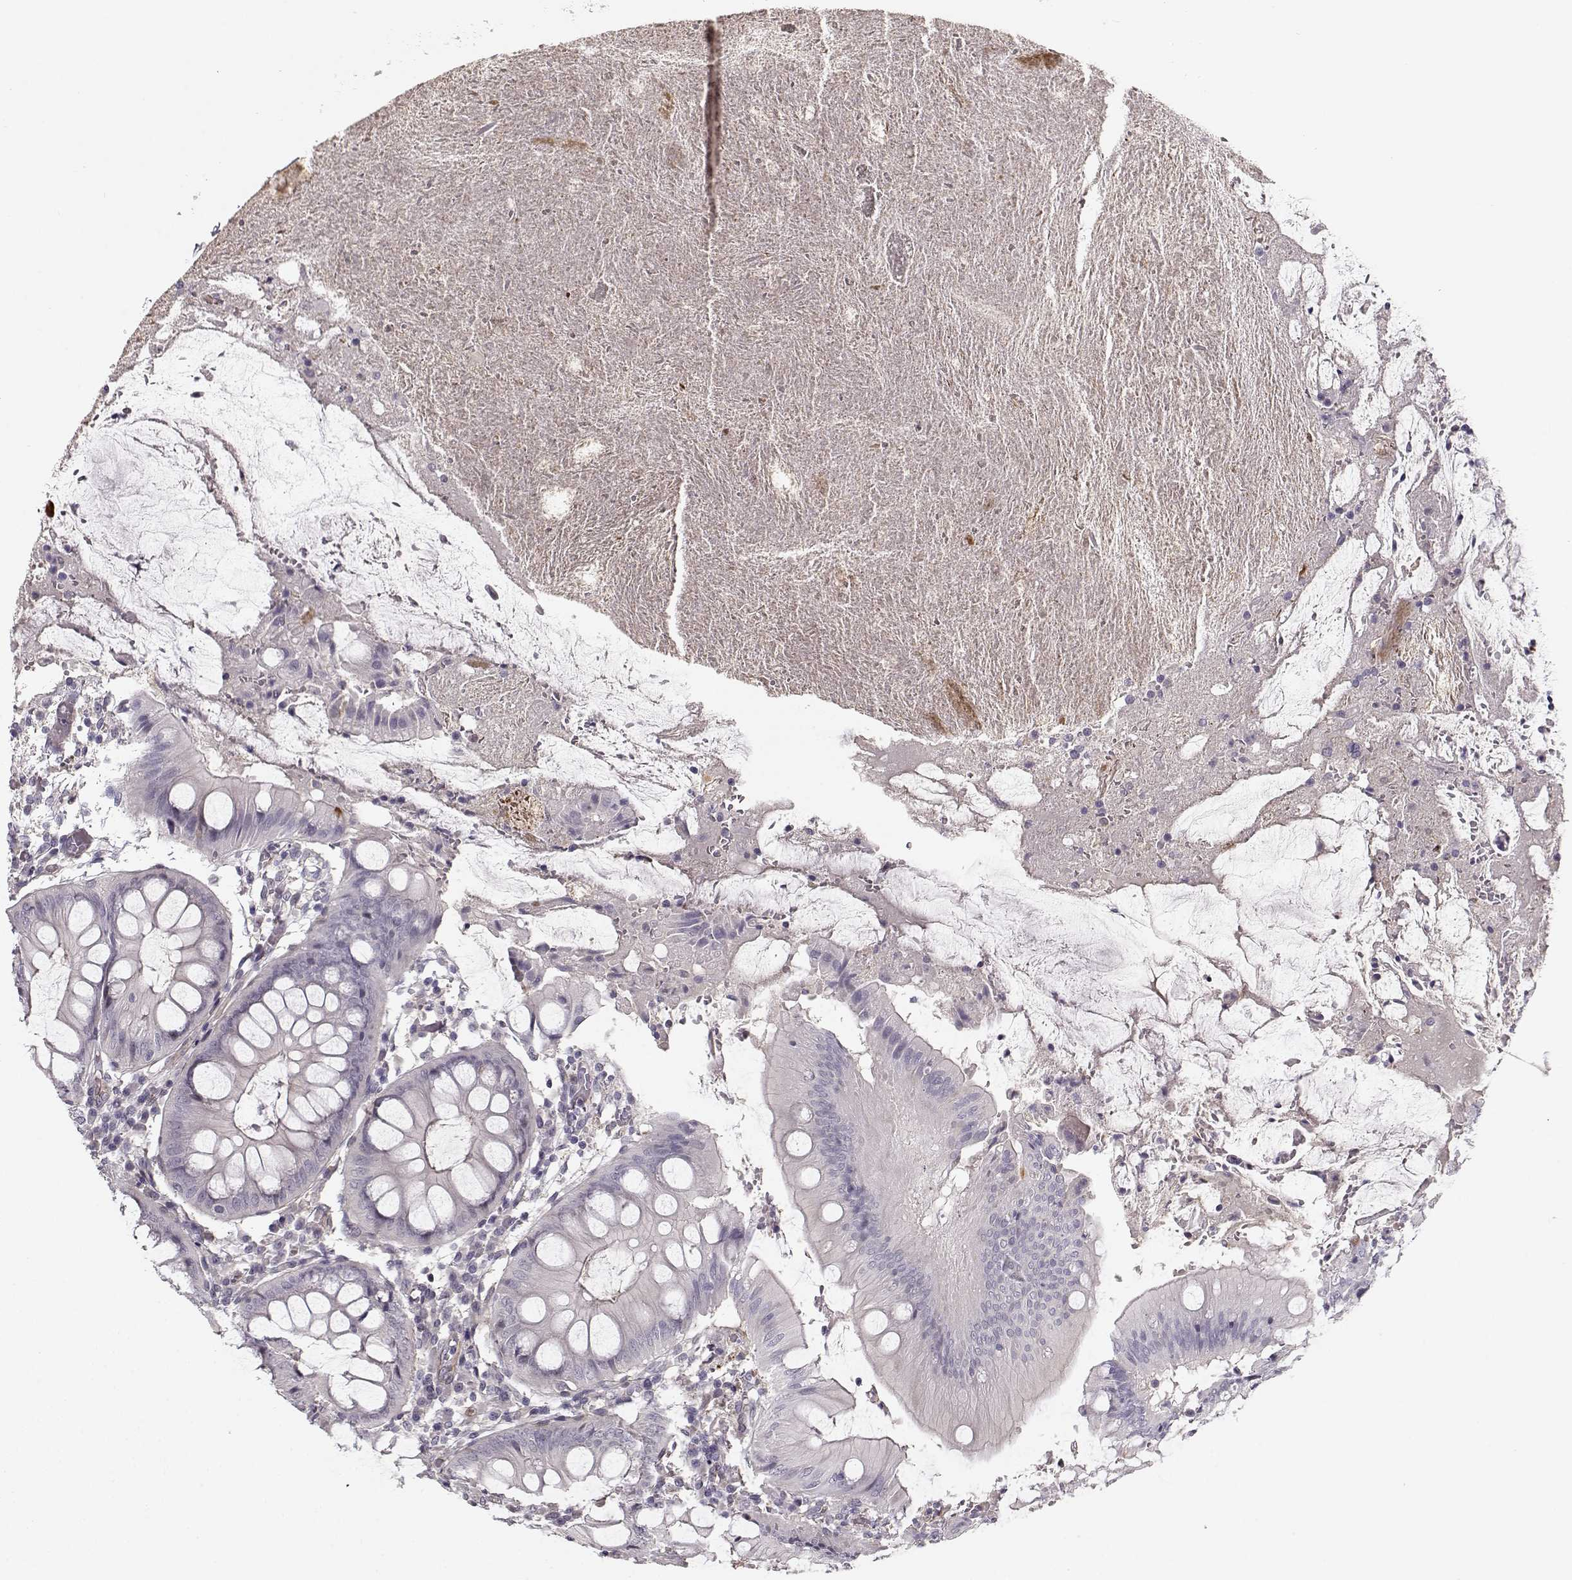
{"staining": {"intensity": "negative", "quantity": "none", "location": "none"}, "tissue": "appendix", "cell_type": "Glandular cells", "image_type": "normal", "snomed": [{"axis": "morphology", "description": "Normal tissue, NOS"}, {"axis": "morphology", "description": "Inflammation, NOS"}, {"axis": "topography", "description": "Appendix"}], "caption": "Glandular cells show no significant protein positivity in benign appendix. (DAB (3,3'-diaminobenzidine) IHC visualized using brightfield microscopy, high magnification).", "gene": "RGS9BP", "patient": {"sex": "male", "age": 16}}